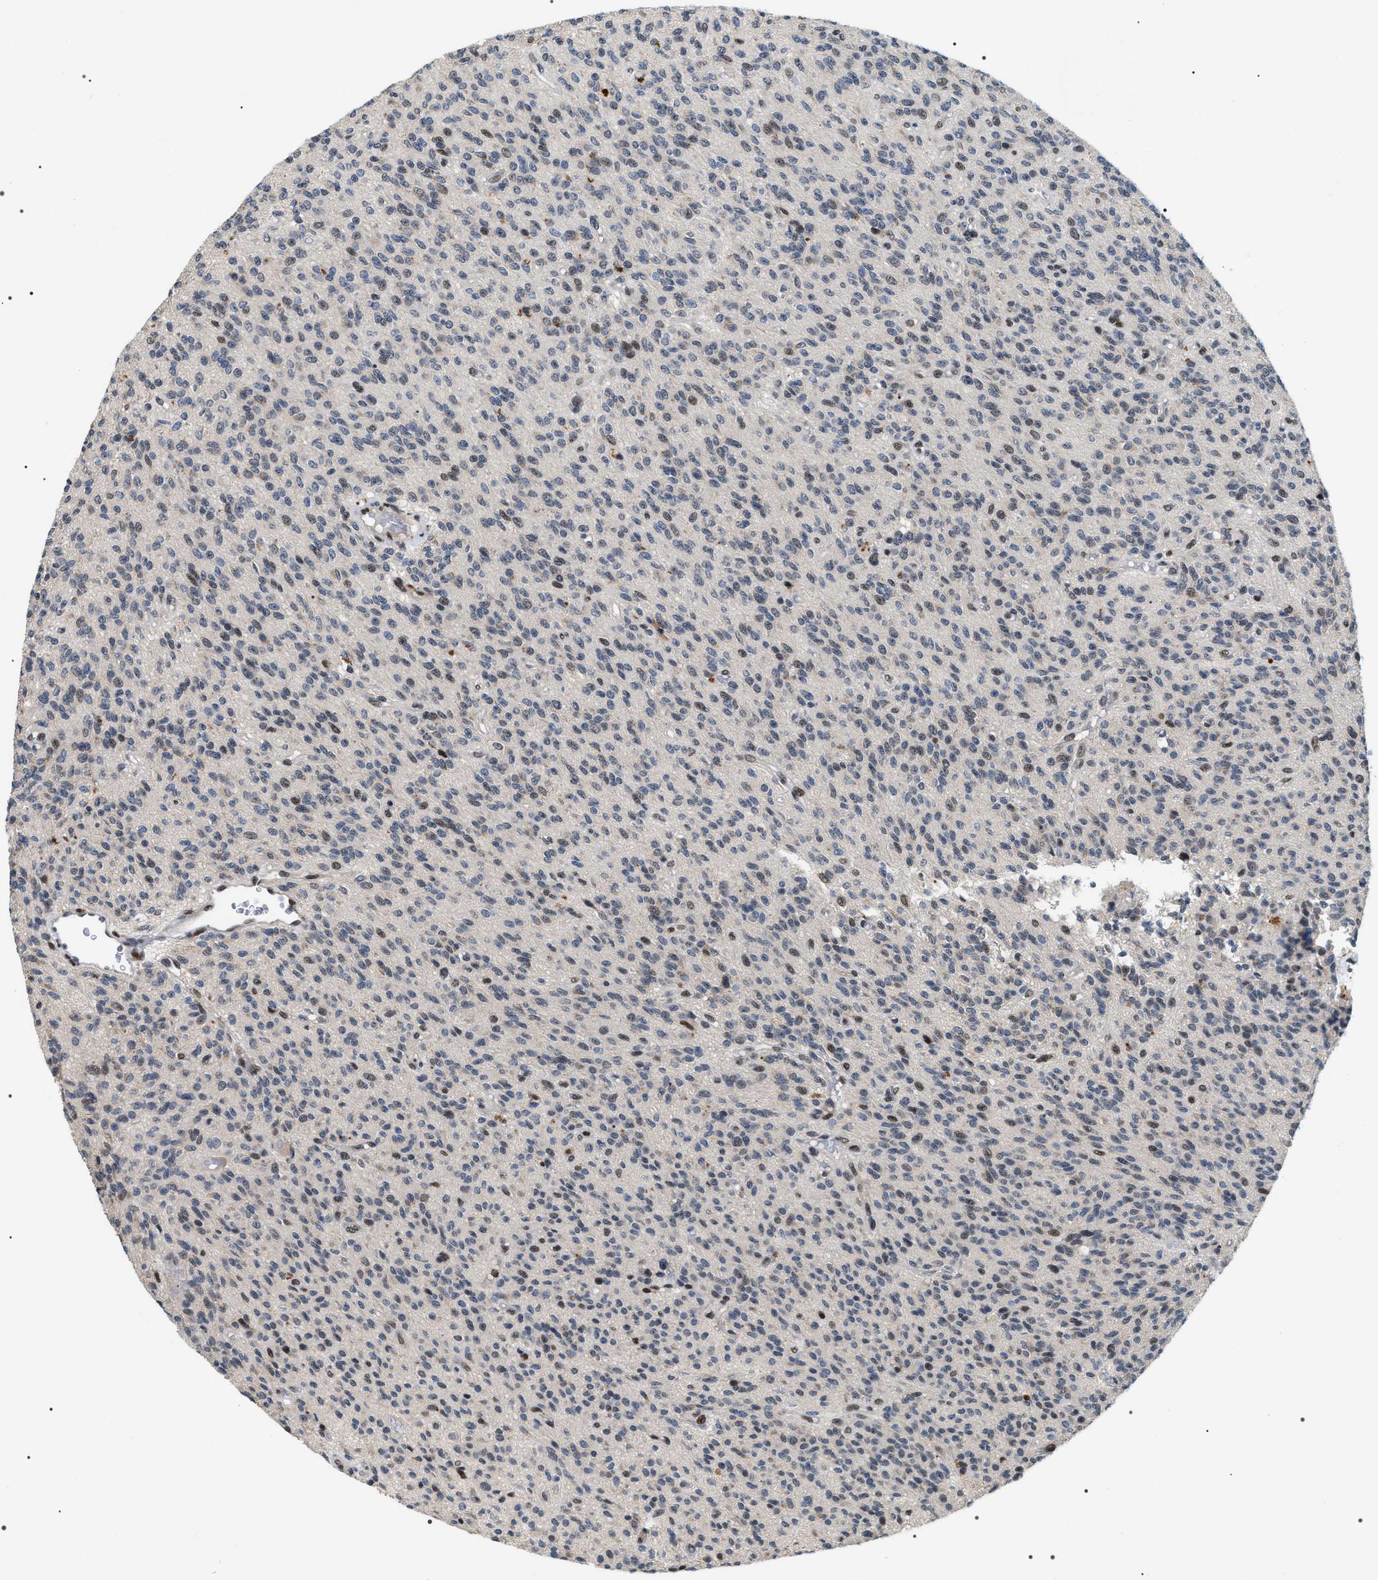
{"staining": {"intensity": "moderate", "quantity": "<25%", "location": "nuclear"}, "tissue": "glioma", "cell_type": "Tumor cells", "image_type": "cancer", "snomed": [{"axis": "morphology", "description": "Glioma, malignant, High grade"}, {"axis": "topography", "description": "Brain"}], "caption": "Immunohistochemistry (IHC) staining of glioma, which reveals low levels of moderate nuclear positivity in approximately <25% of tumor cells indicating moderate nuclear protein expression. The staining was performed using DAB (brown) for protein detection and nuclei were counterstained in hematoxylin (blue).", "gene": "C7orf25", "patient": {"sex": "male", "age": 34}}